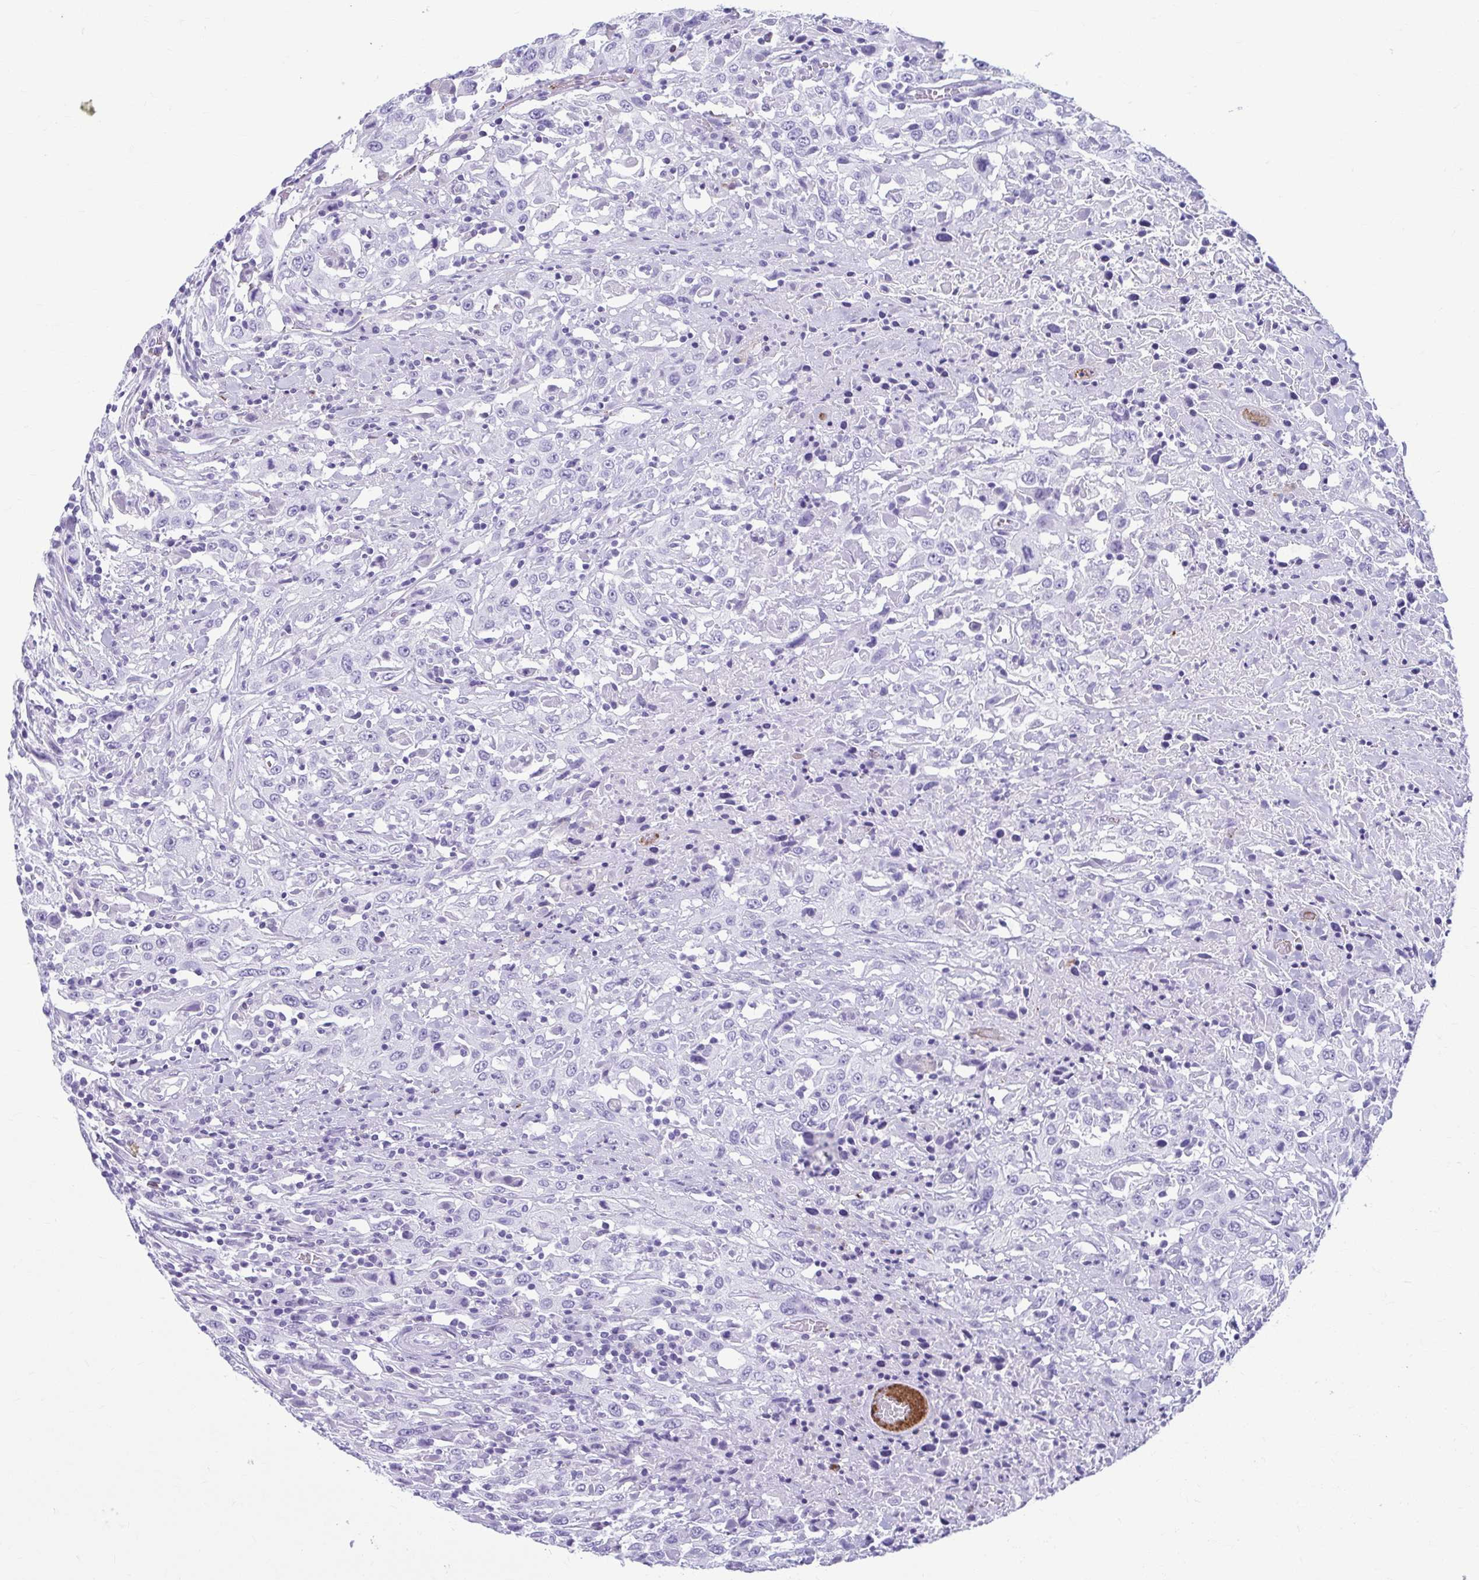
{"staining": {"intensity": "negative", "quantity": "none", "location": "none"}, "tissue": "urothelial cancer", "cell_type": "Tumor cells", "image_type": "cancer", "snomed": [{"axis": "morphology", "description": "Urothelial carcinoma, High grade"}, {"axis": "topography", "description": "Urinary bladder"}], "caption": "Tumor cells are negative for protein expression in human urothelial cancer.", "gene": "TCEAL3", "patient": {"sex": "male", "age": 61}}